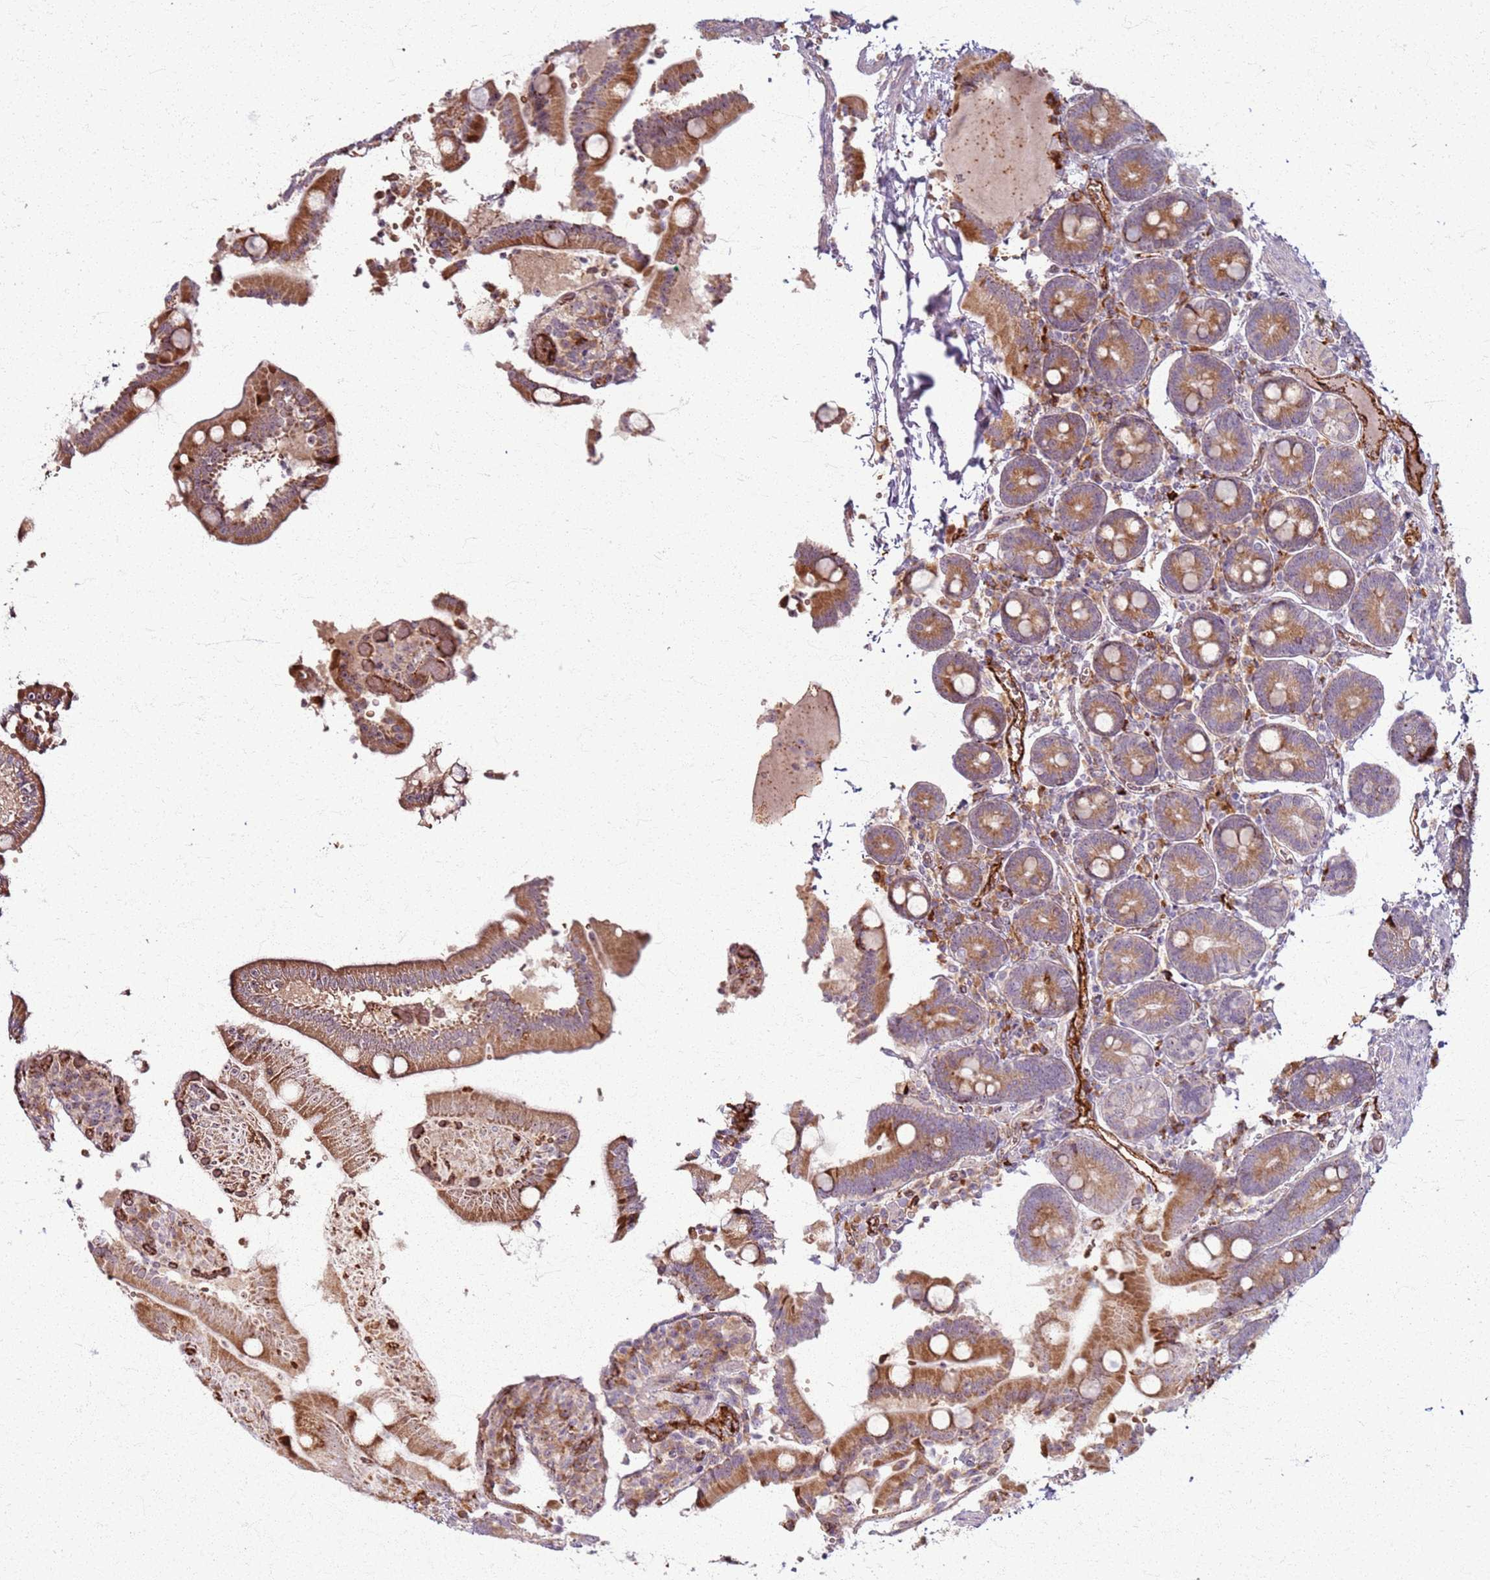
{"staining": {"intensity": "moderate", "quantity": ">75%", "location": "cytoplasmic/membranous"}, "tissue": "duodenum", "cell_type": "Glandular cells", "image_type": "normal", "snomed": [{"axis": "morphology", "description": "Normal tissue, NOS"}, {"axis": "topography", "description": "Duodenum"}], "caption": "About >75% of glandular cells in unremarkable human duodenum demonstrate moderate cytoplasmic/membranous protein expression as visualized by brown immunohistochemical staining.", "gene": "KRI1", "patient": {"sex": "female", "age": 62}}